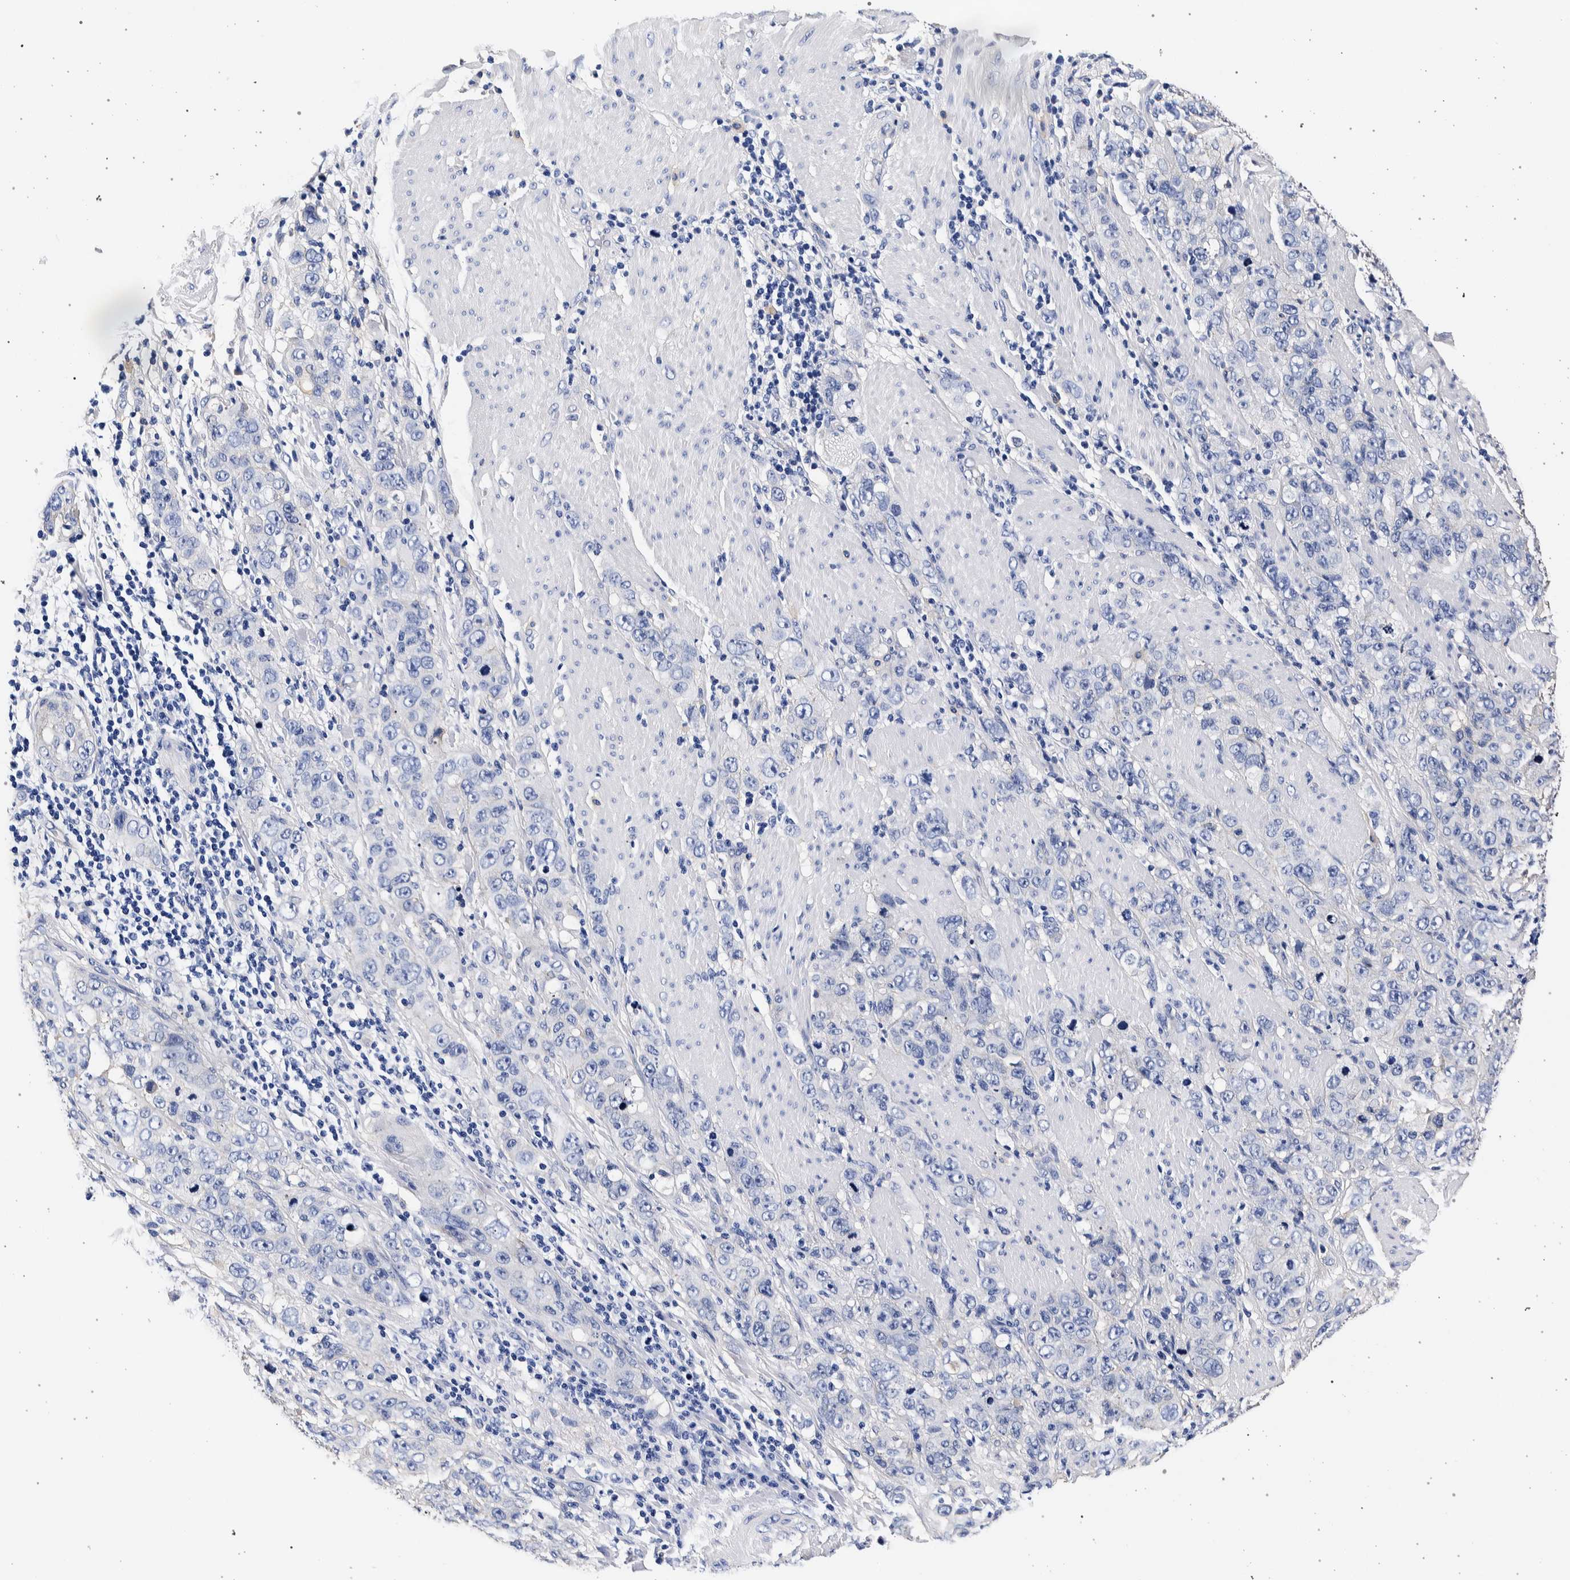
{"staining": {"intensity": "negative", "quantity": "none", "location": "none"}, "tissue": "stomach cancer", "cell_type": "Tumor cells", "image_type": "cancer", "snomed": [{"axis": "morphology", "description": "Adenocarcinoma, NOS"}, {"axis": "topography", "description": "Stomach"}], "caption": "There is no significant expression in tumor cells of stomach adenocarcinoma.", "gene": "NIBAN2", "patient": {"sex": "male", "age": 48}}